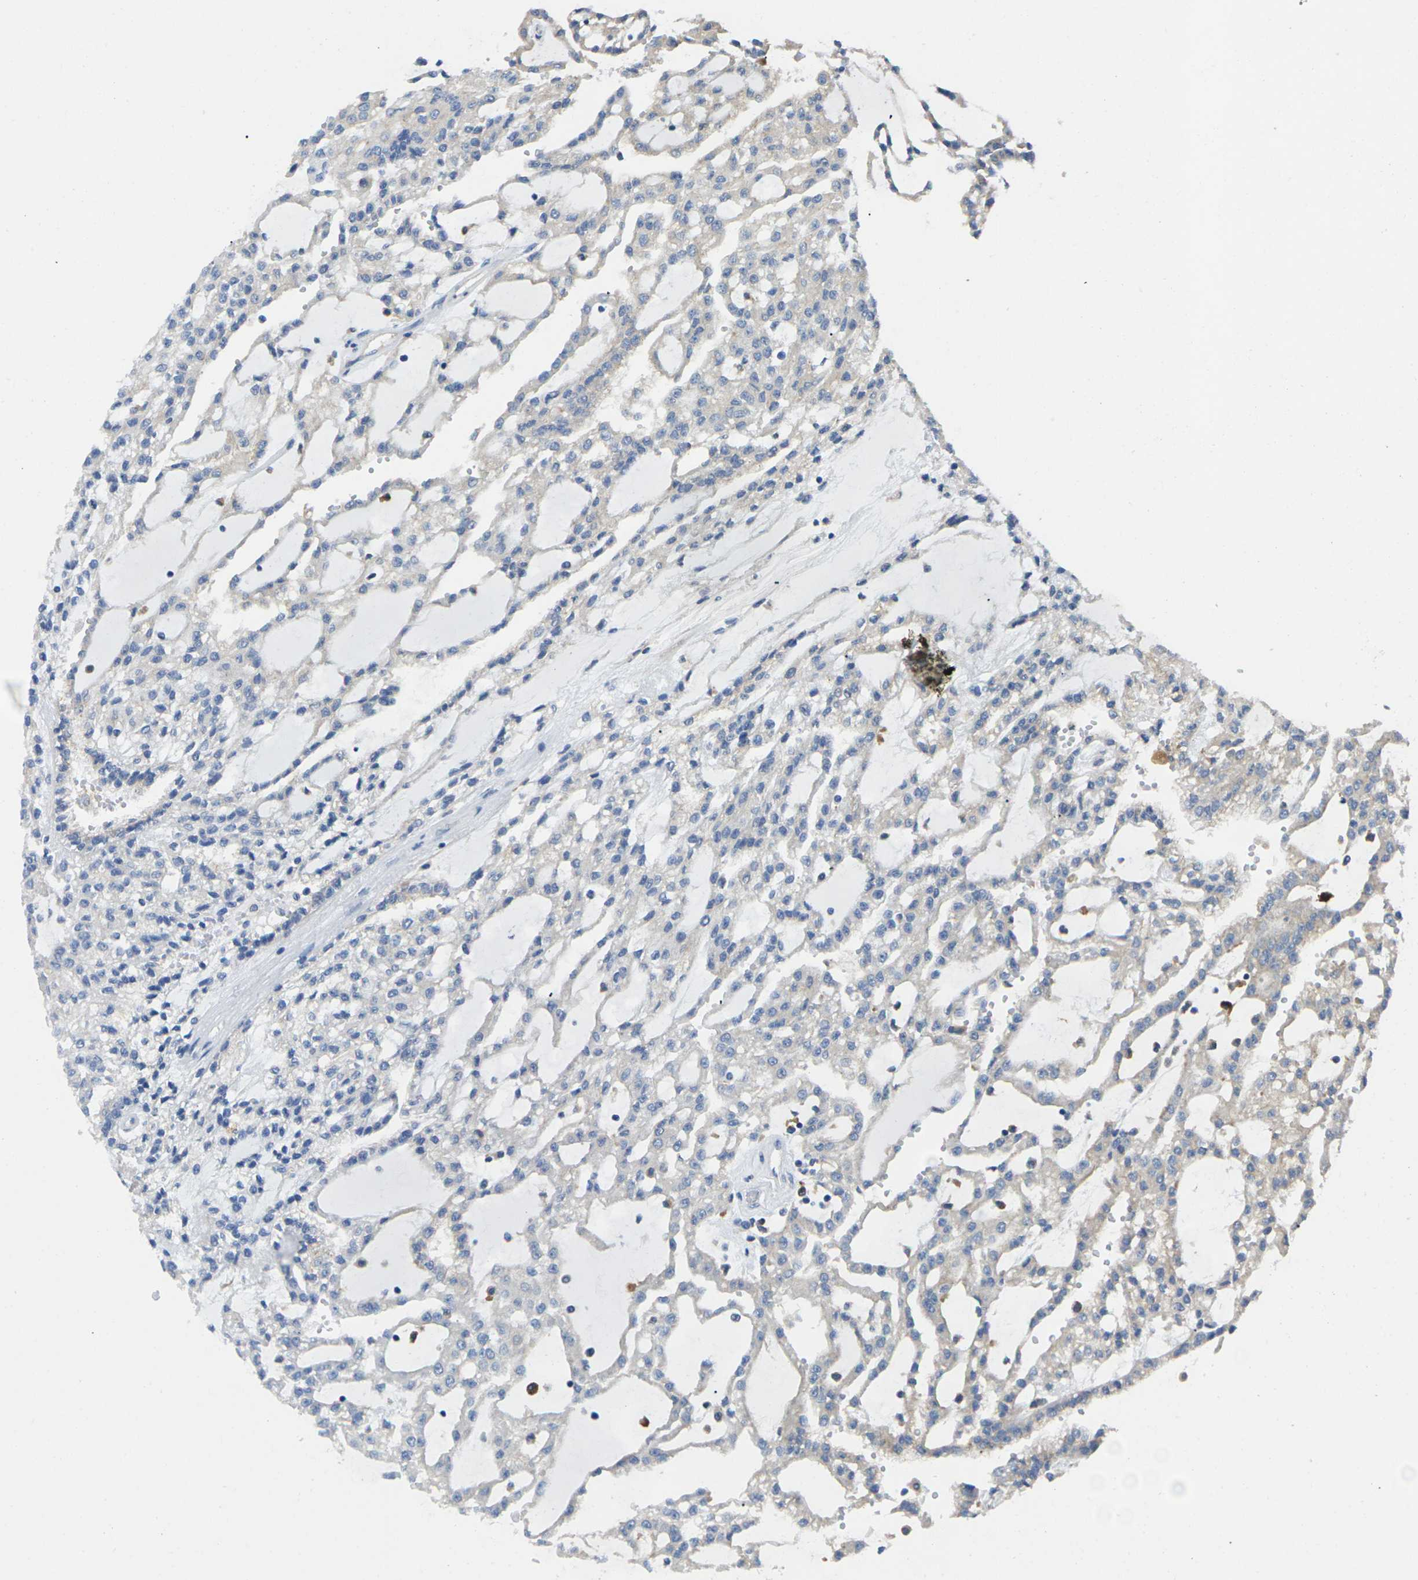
{"staining": {"intensity": "weak", "quantity": "<25%", "location": "cytoplasmic/membranous"}, "tissue": "renal cancer", "cell_type": "Tumor cells", "image_type": "cancer", "snomed": [{"axis": "morphology", "description": "Adenocarcinoma, NOS"}, {"axis": "topography", "description": "Kidney"}], "caption": "Tumor cells are negative for brown protein staining in renal cancer.", "gene": "SCNN1A", "patient": {"sex": "male", "age": 63}}